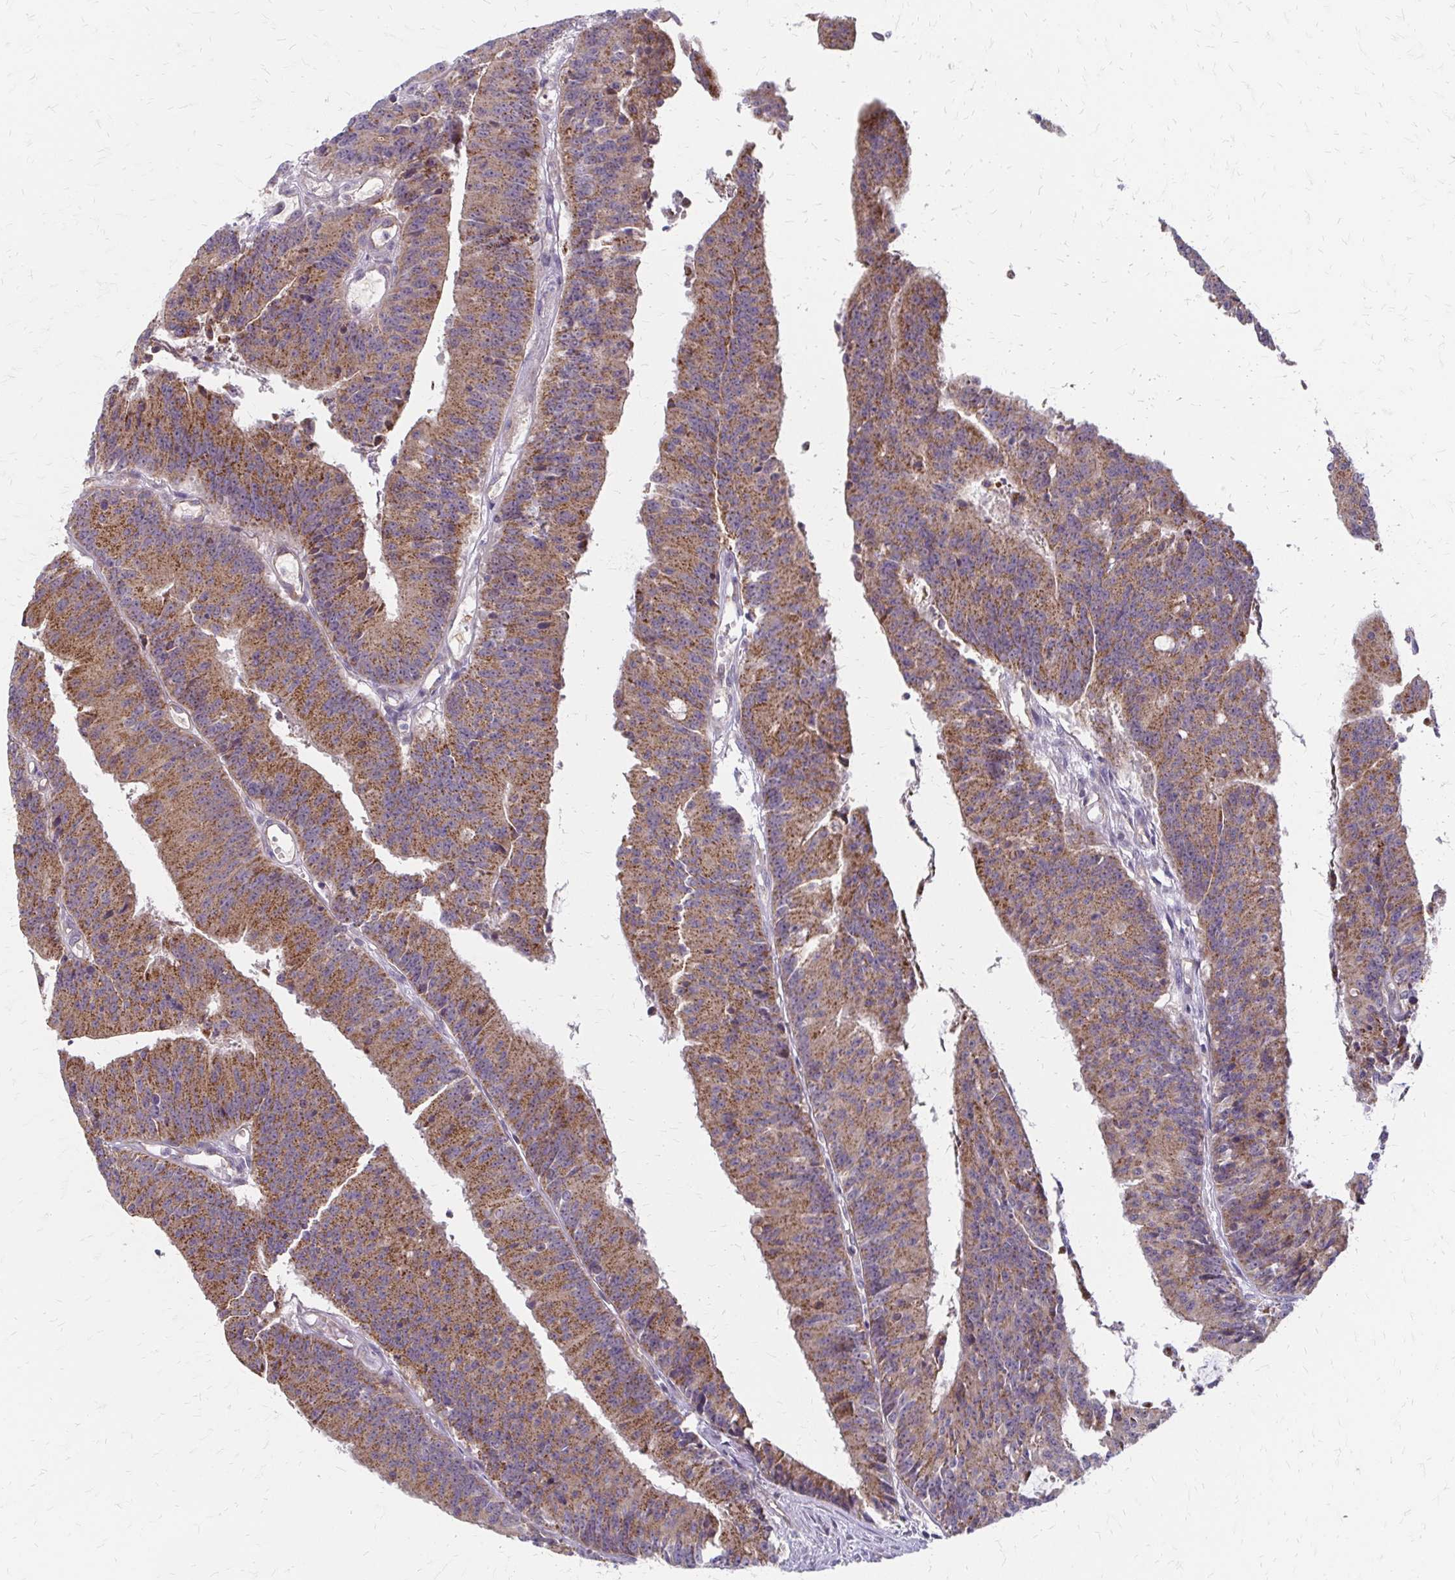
{"staining": {"intensity": "moderate", "quantity": ">75%", "location": "cytoplasmic/membranous"}, "tissue": "colorectal cancer", "cell_type": "Tumor cells", "image_type": "cancer", "snomed": [{"axis": "morphology", "description": "Adenocarcinoma, NOS"}, {"axis": "topography", "description": "Colon"}], "caption": "Immunohistochemistry staining of colorectal cancer (adenocarcinoma), which displays medium levels of moderate cytoplasmic/membranous staining in about >75% of tumor cells indicating moderate cytoplasmic/membranous protein staining. The staining was performed using DAB (3,3'-diaminobenzidine) (brown) for protein detection and nuclei were counterstained in hematoxylin (blue).", "gene": "ZNF383", "patient": {"sex": "female", "age": 78}}